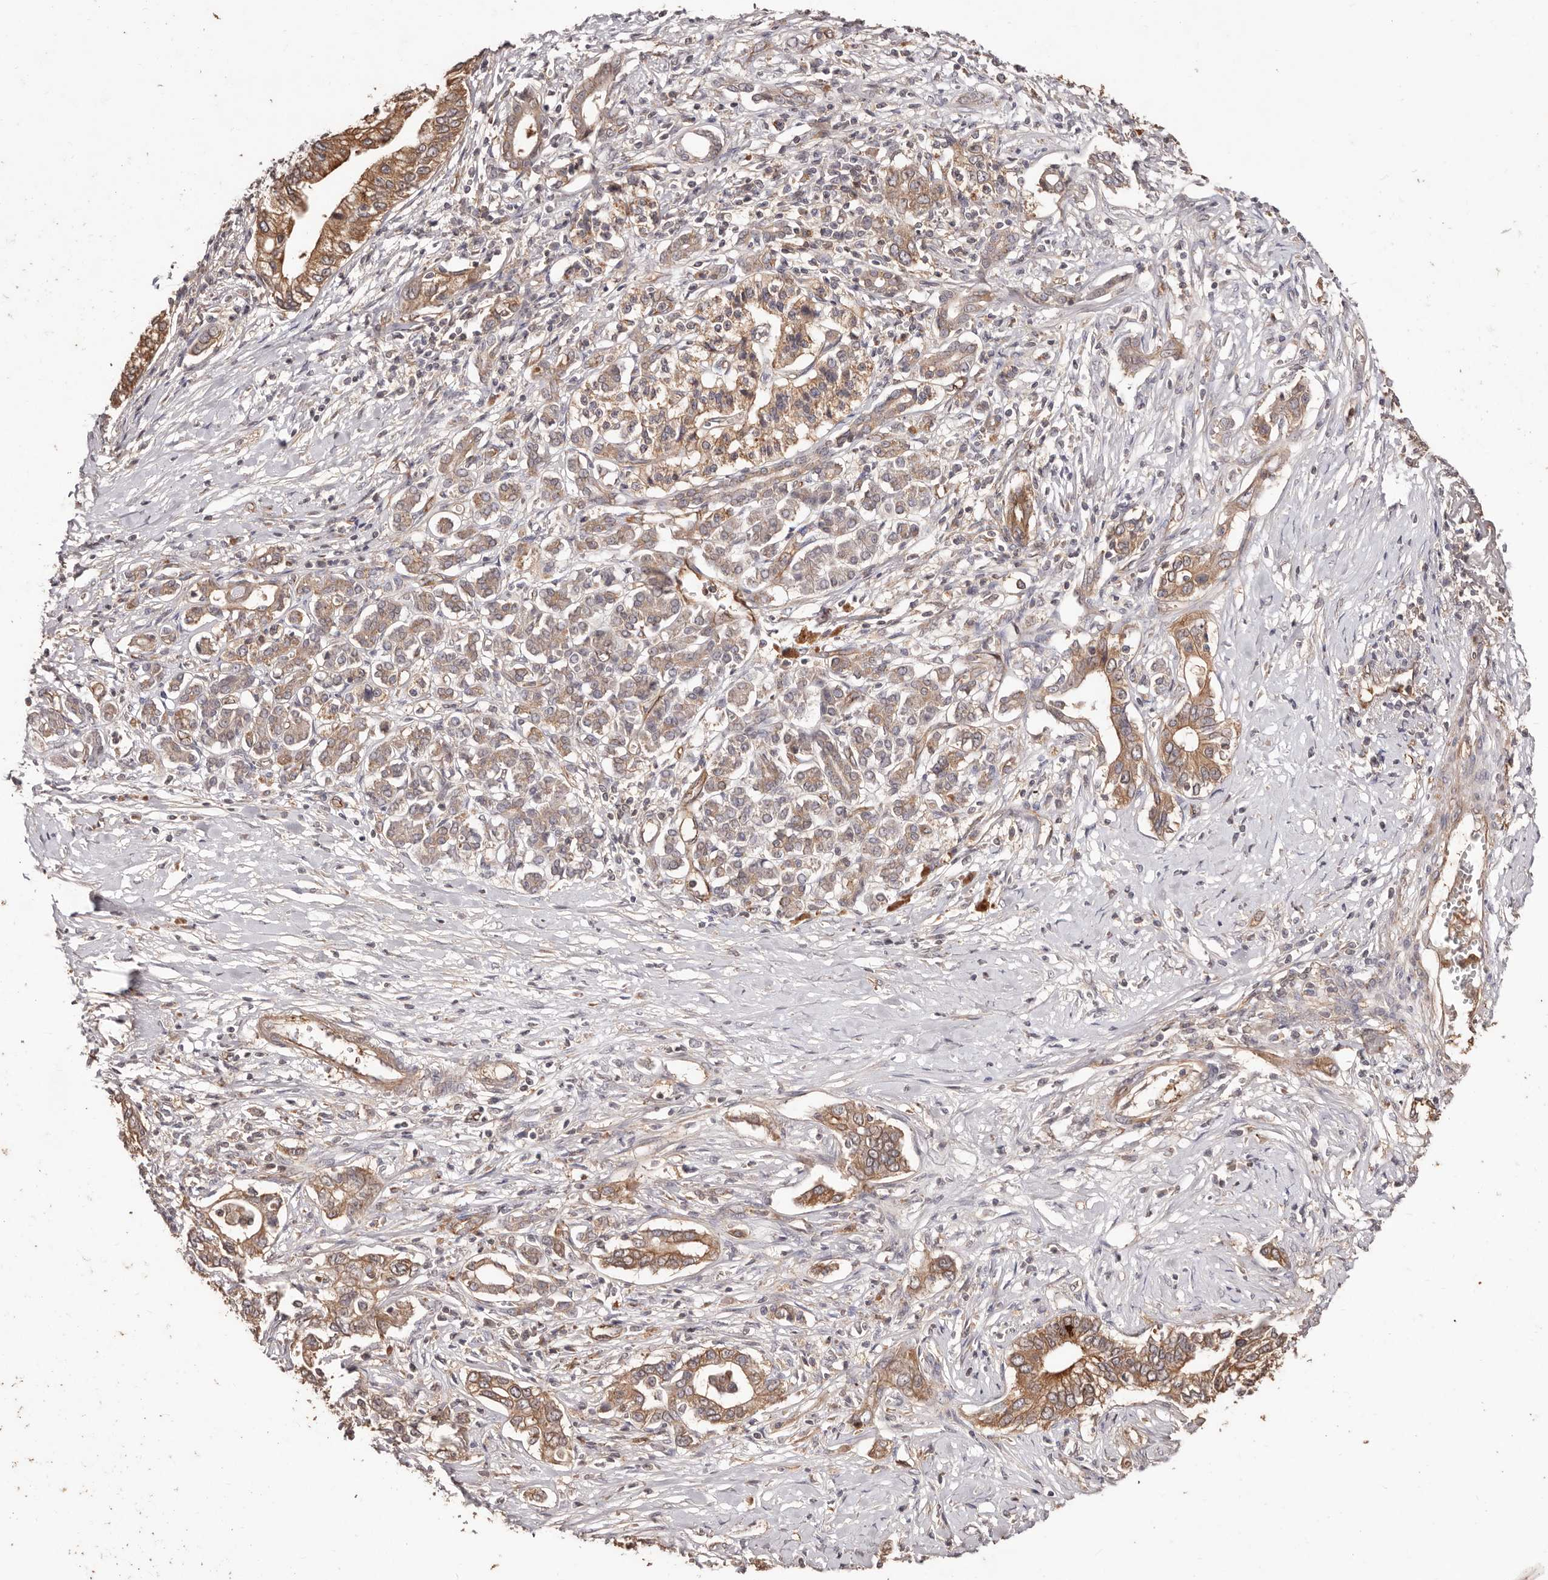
{"staining": {"intensity": "moderate", "quantity": ">75%", "location": "cytoplasmic/membranous"}, "tissue": "pancreatic cancer", "cell_type": "Tumor cells", "image_type": "cancer", "snomed": [{"axis": "morphology", "description": "Normal tissue, NOS"}, {"axis": "morphology", "description": "Adenocarcinoma, NOS"}, {"axis": "topography", "description": "Pancreas"}, {"axis": "topography", "description": "Peripheral nerve tissue"}], "caption": "Pancreatic cancer (adenocarcinoma) tissue displays moderate cytoplasmic/membranous expression in approximately >75% of tumor cells", "gene": "CCL14", "patient": {"sex": "male", "age": 59}}